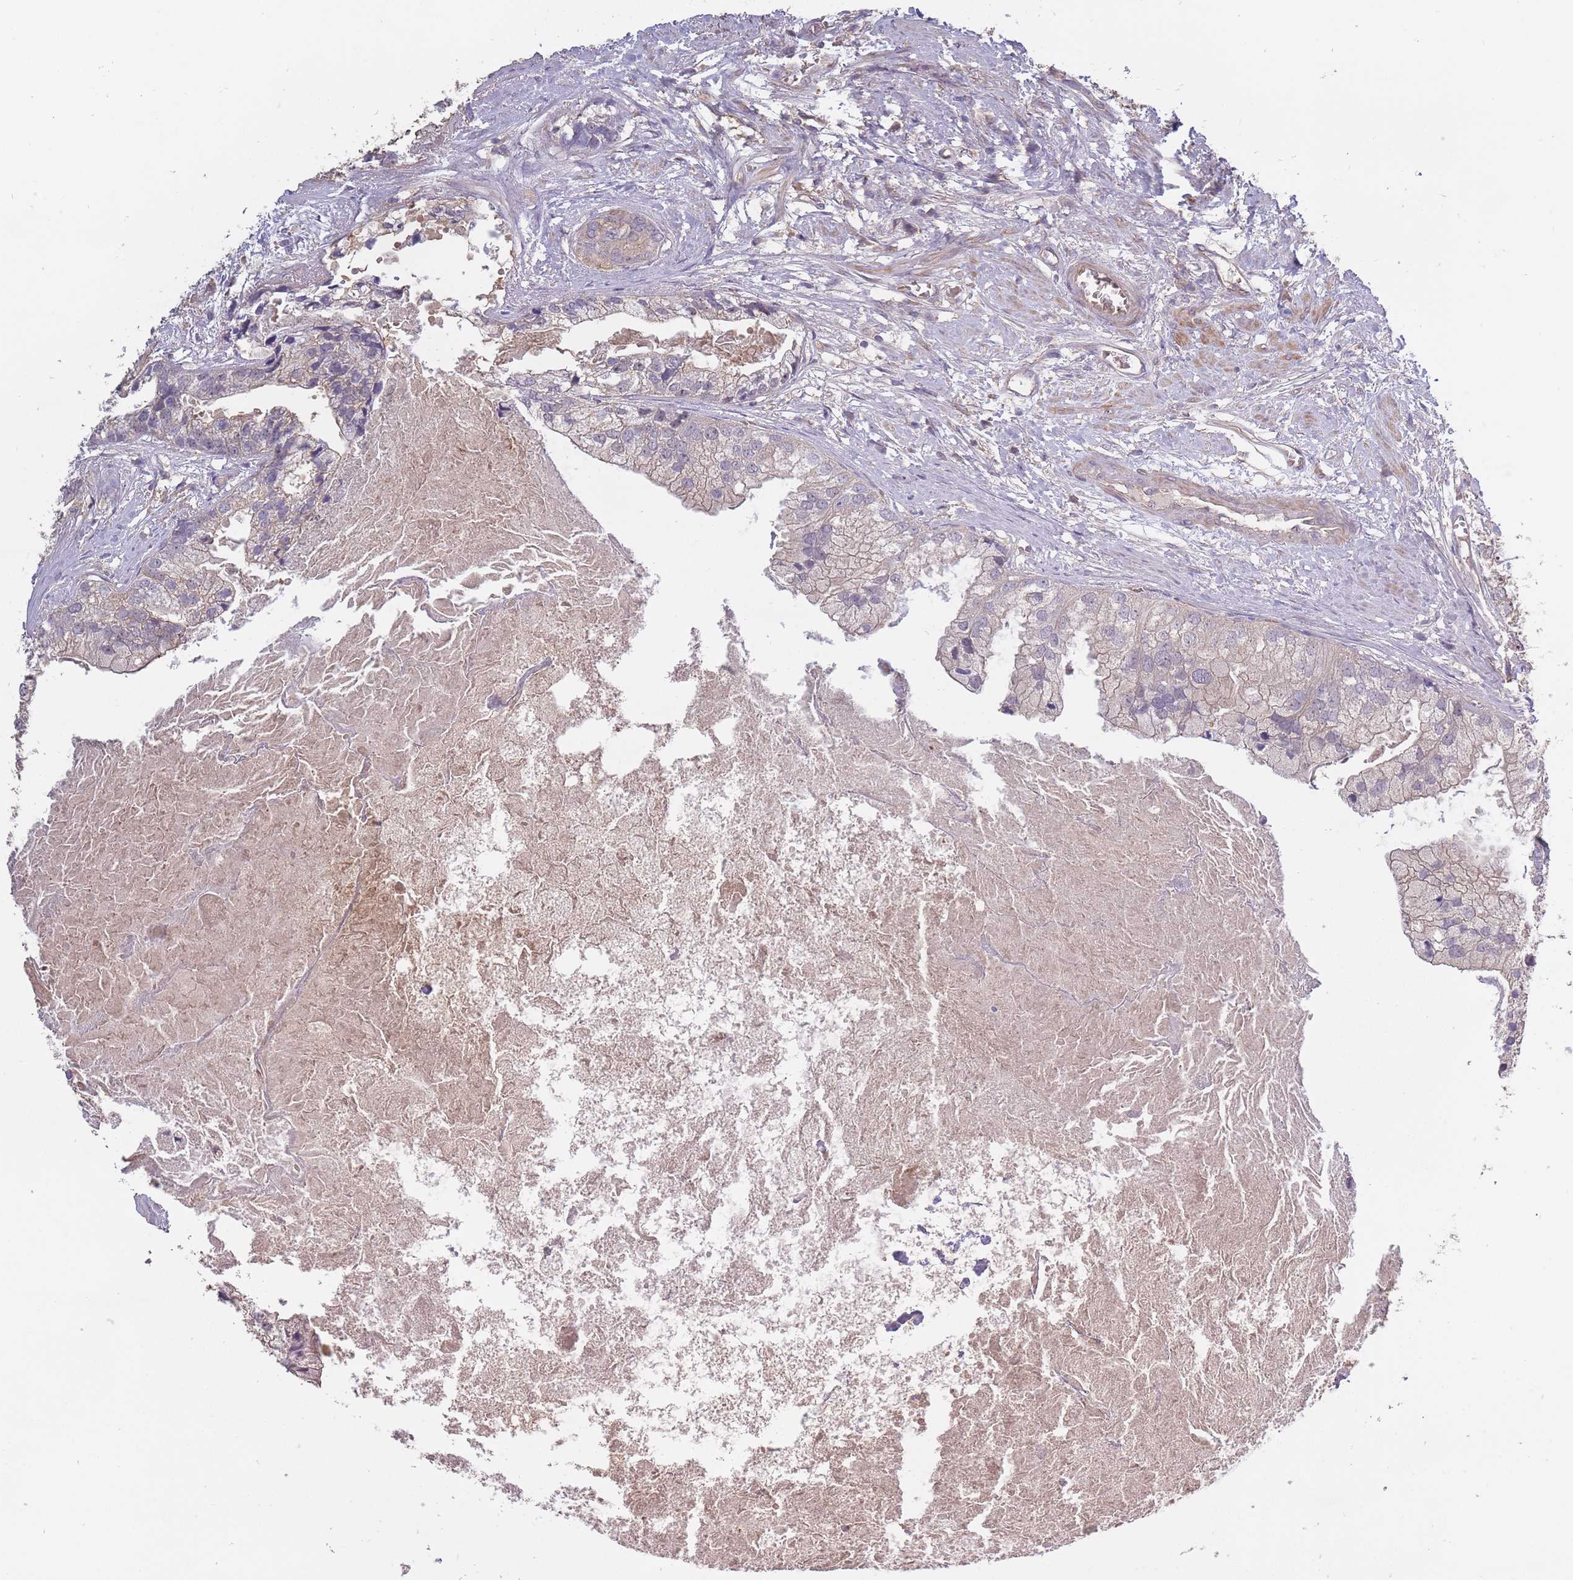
{"staining": {"intensity": "negative", "quantity": "none", "location": "none"}, "tissue": "prostate cancer", "cell_type": "Tumor cells", "image_type": "cancer", "snomed": [{"axis": "morphology", "description": "Adenocarcinoma, High grade"}, {"axis": "topography", "description": "Prostate"}], "caption": "High power microscopy histopathology image of an IHC histopathology image of prostate cancer (adenocarcinoma (high-grade)), revealing no significant positivity in tumor cells.", "gene": "KIAA1755", "patient": {"sex": "male", "age": 62}}